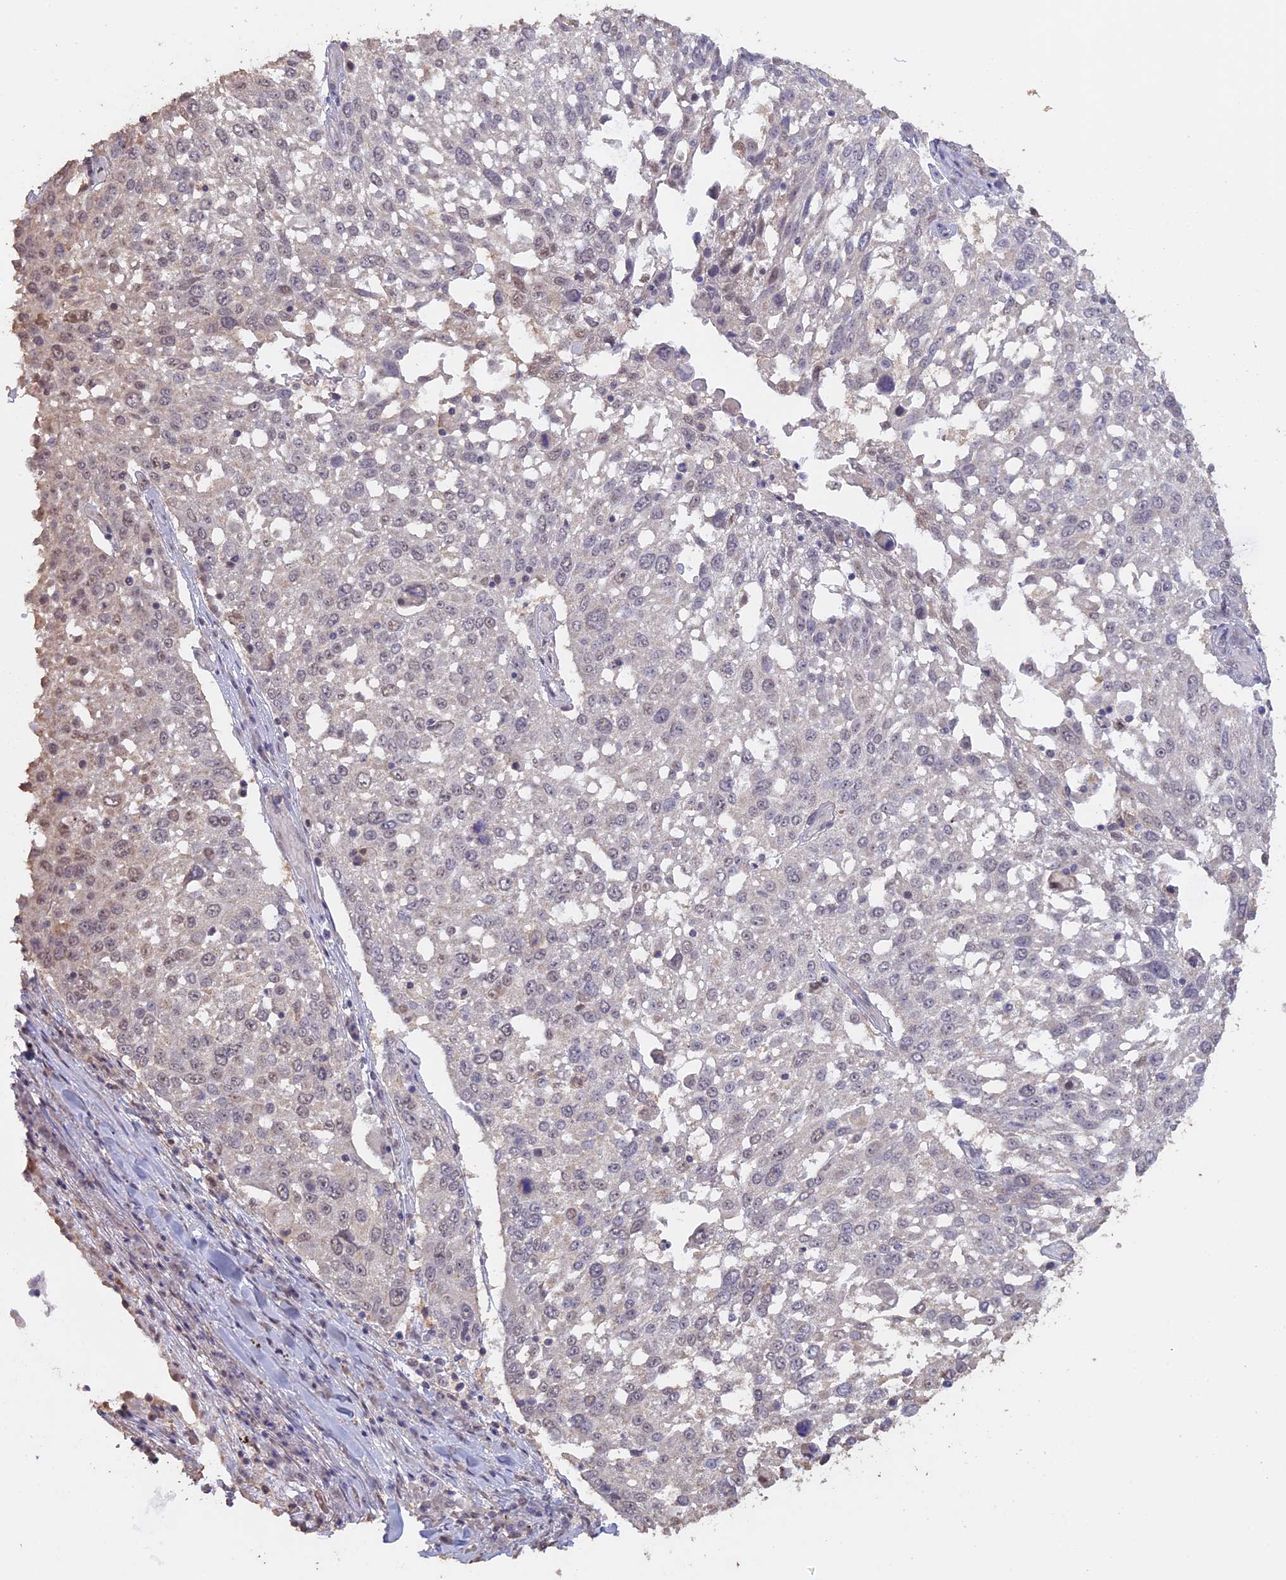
{"staining": {"intensity": "weak", "quantity": "<25%", "location": "nuclear"}, "tissue": "lung cancer", "cell_type": "Tumor cells", "image_type": "cancer", "snomed": [{"axis": "morphology", "description": "Squamous cell carcinoma, NOS"}, {"axis": "topography", "description": "Lung"}], "caption": "There is no significant expression in tumor cells of lung cancer. The staining is performed using DAB brown chromogen with nuclei counter-stained in using hematoxylin.", "gene": "PSMC6", "patient": {"sex": "male", "age": 65}}